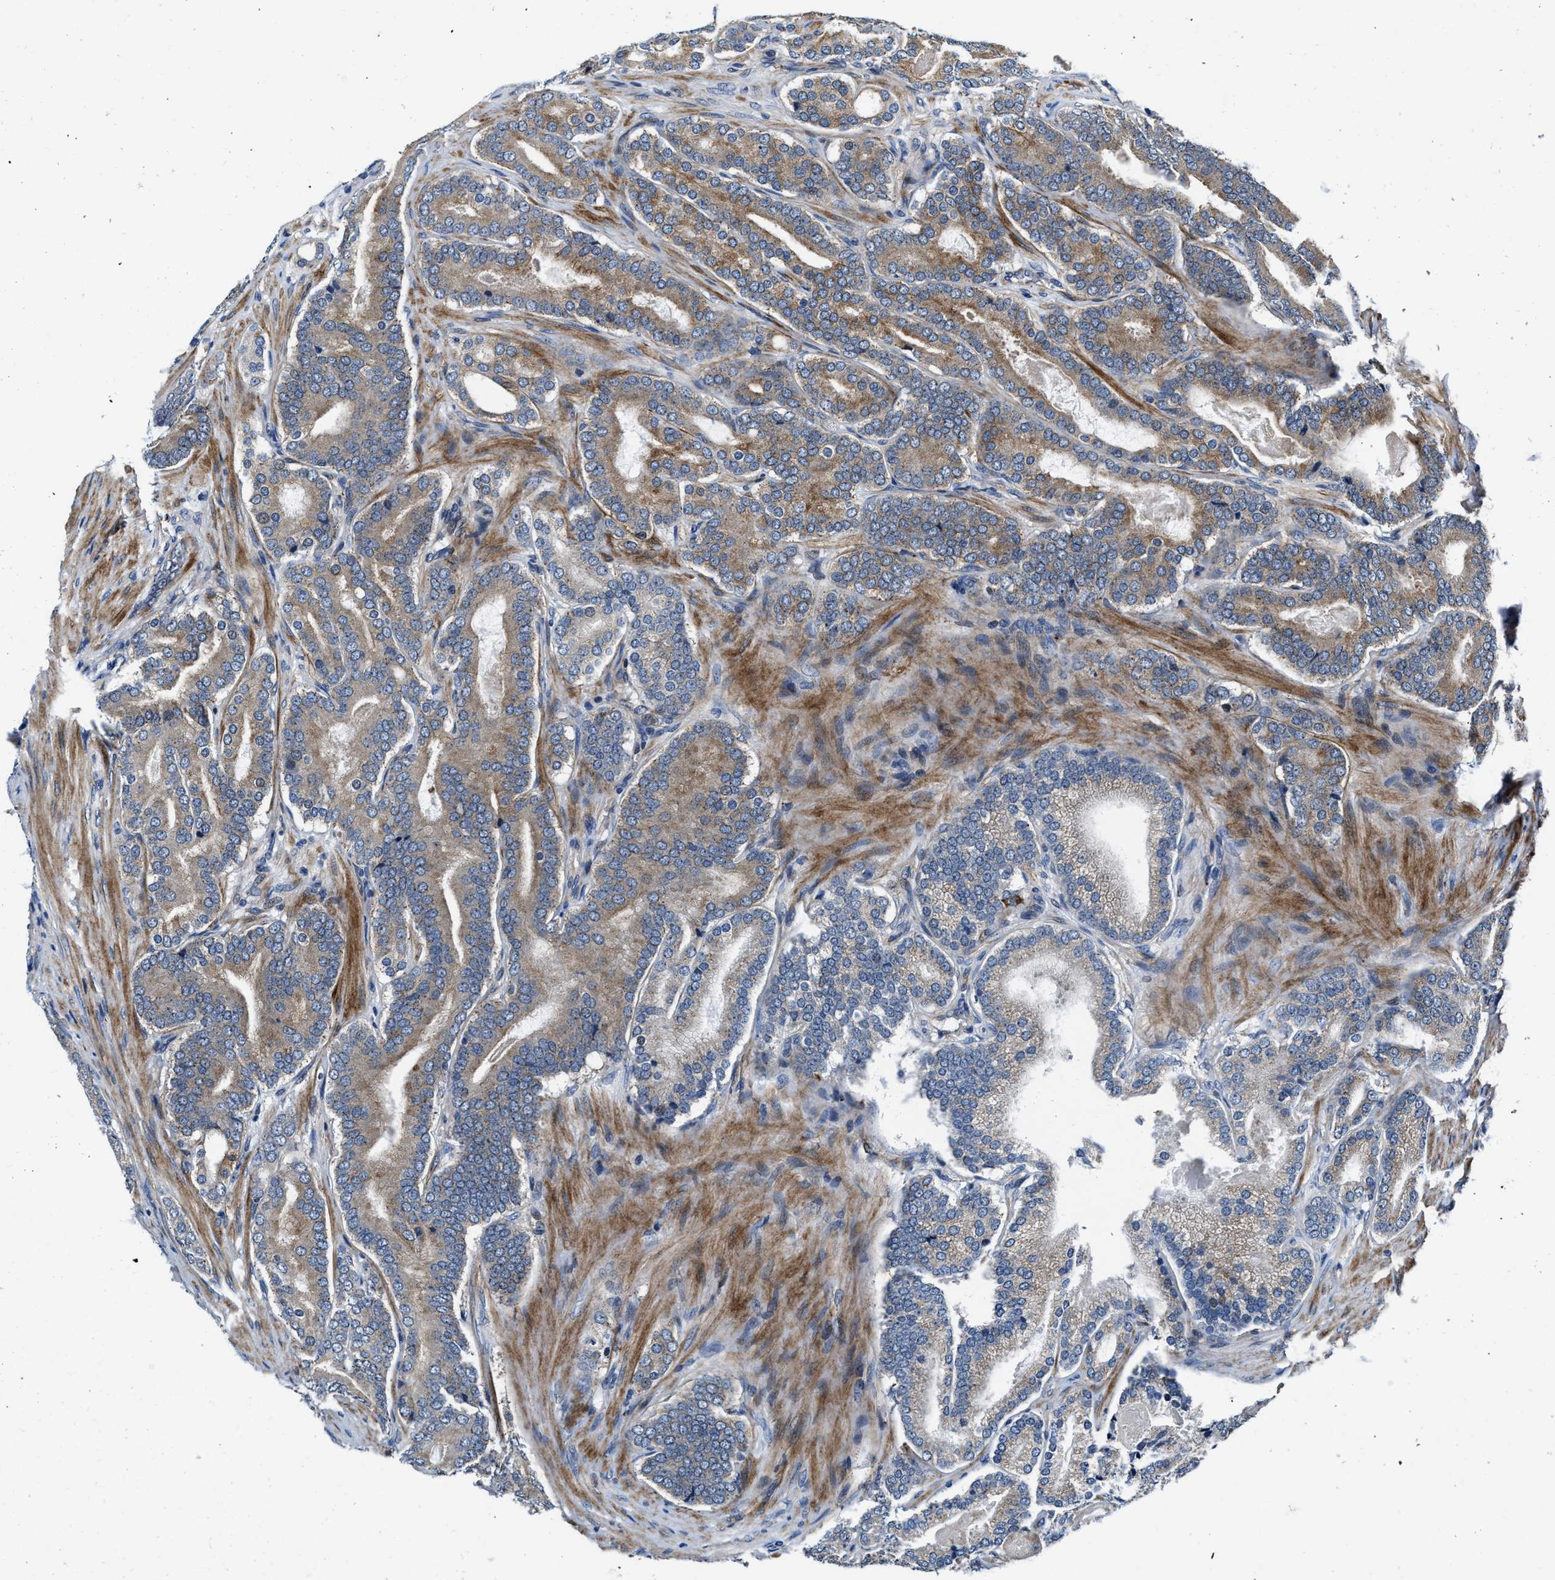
{"staining": {"intensity": "moderate", "quantity": ">75%", "location": "cytoplasmic/membranous"}, "tissue": "prostate cancer", "cell_type": "Tumor cells", "image_type": "cancer", "snomed": [{"axis": "morphology", "description": "Adenocarcinoma, High grade"}, {"axis": "topography", "description": "Prostate"}], "caption": "Immunohistochemistry (IHC) (DAB (3,3'-diaminobenzidine)) staining of human adenocarcinoma (high-grade) (prostate) reveals moderate cytoplasmic/membranous protein expression in approximately >75% of tumor cells.", "gene": "C2orf66", "patient": {"sex": "male", "age": 60}}